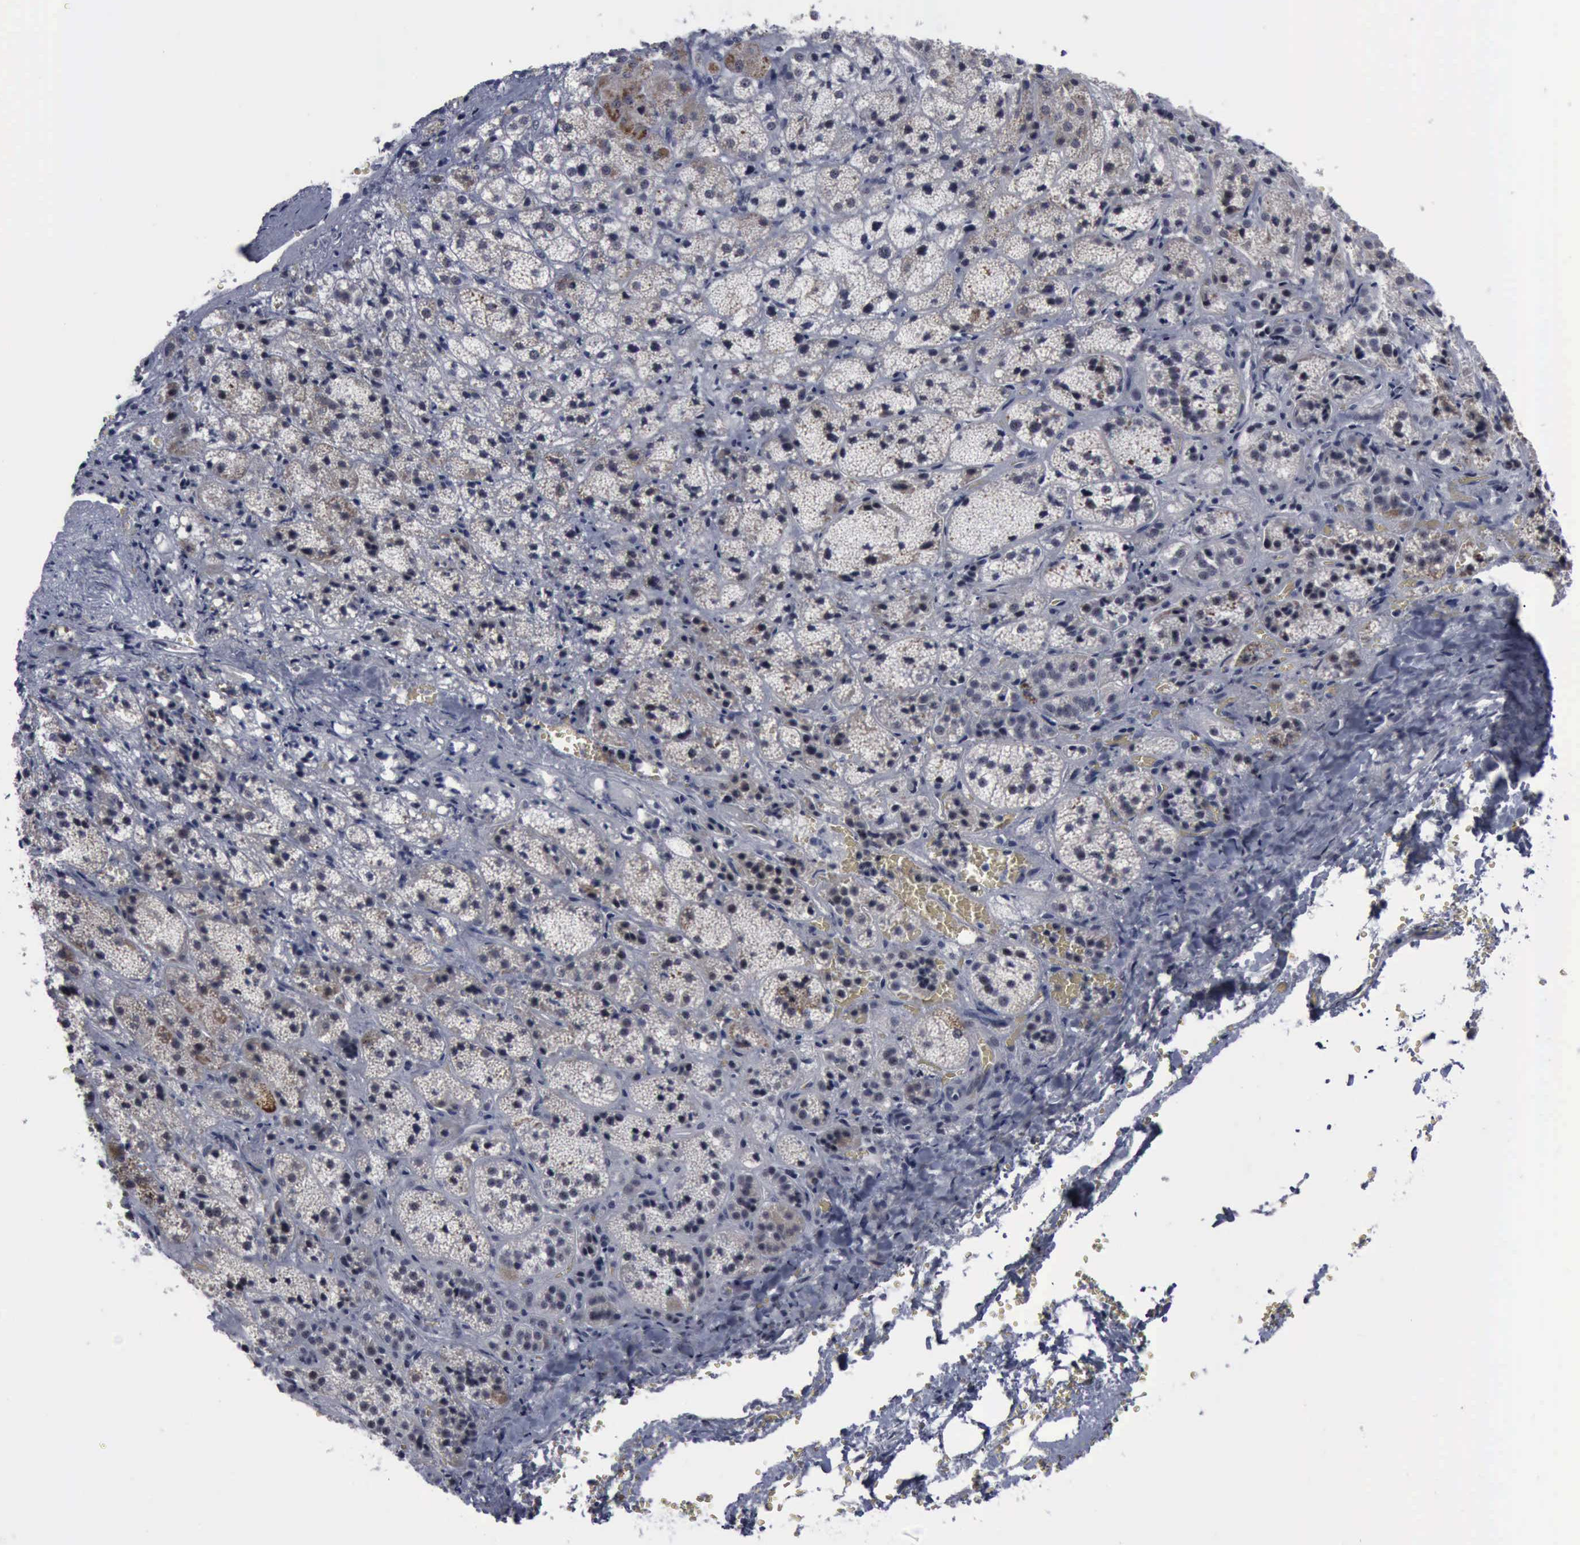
{"staining": {"intensity": "moderate", "quantity": "25%-75%", "location": "cytoplasmic/membranous"}, "tissue": "adrenal gland", "cell_type": "Glandular cells", "image_type": "normal", "snomed": [{"axis": "morphology", "description": "Normal tissue, NOS"}, {"axis": "topography", "description": "Adrenal gland"}], "caption": "Protein expression analysis of normal adrenal gland demonstrates moderate cytoplasmic/membranous expression in about 25%-75% of glandular cells. (DAB = brown stain, brightfield microscopy at high magnification).", "gene": "BRD1", "patient": {"sex": "female", "age": 71}}